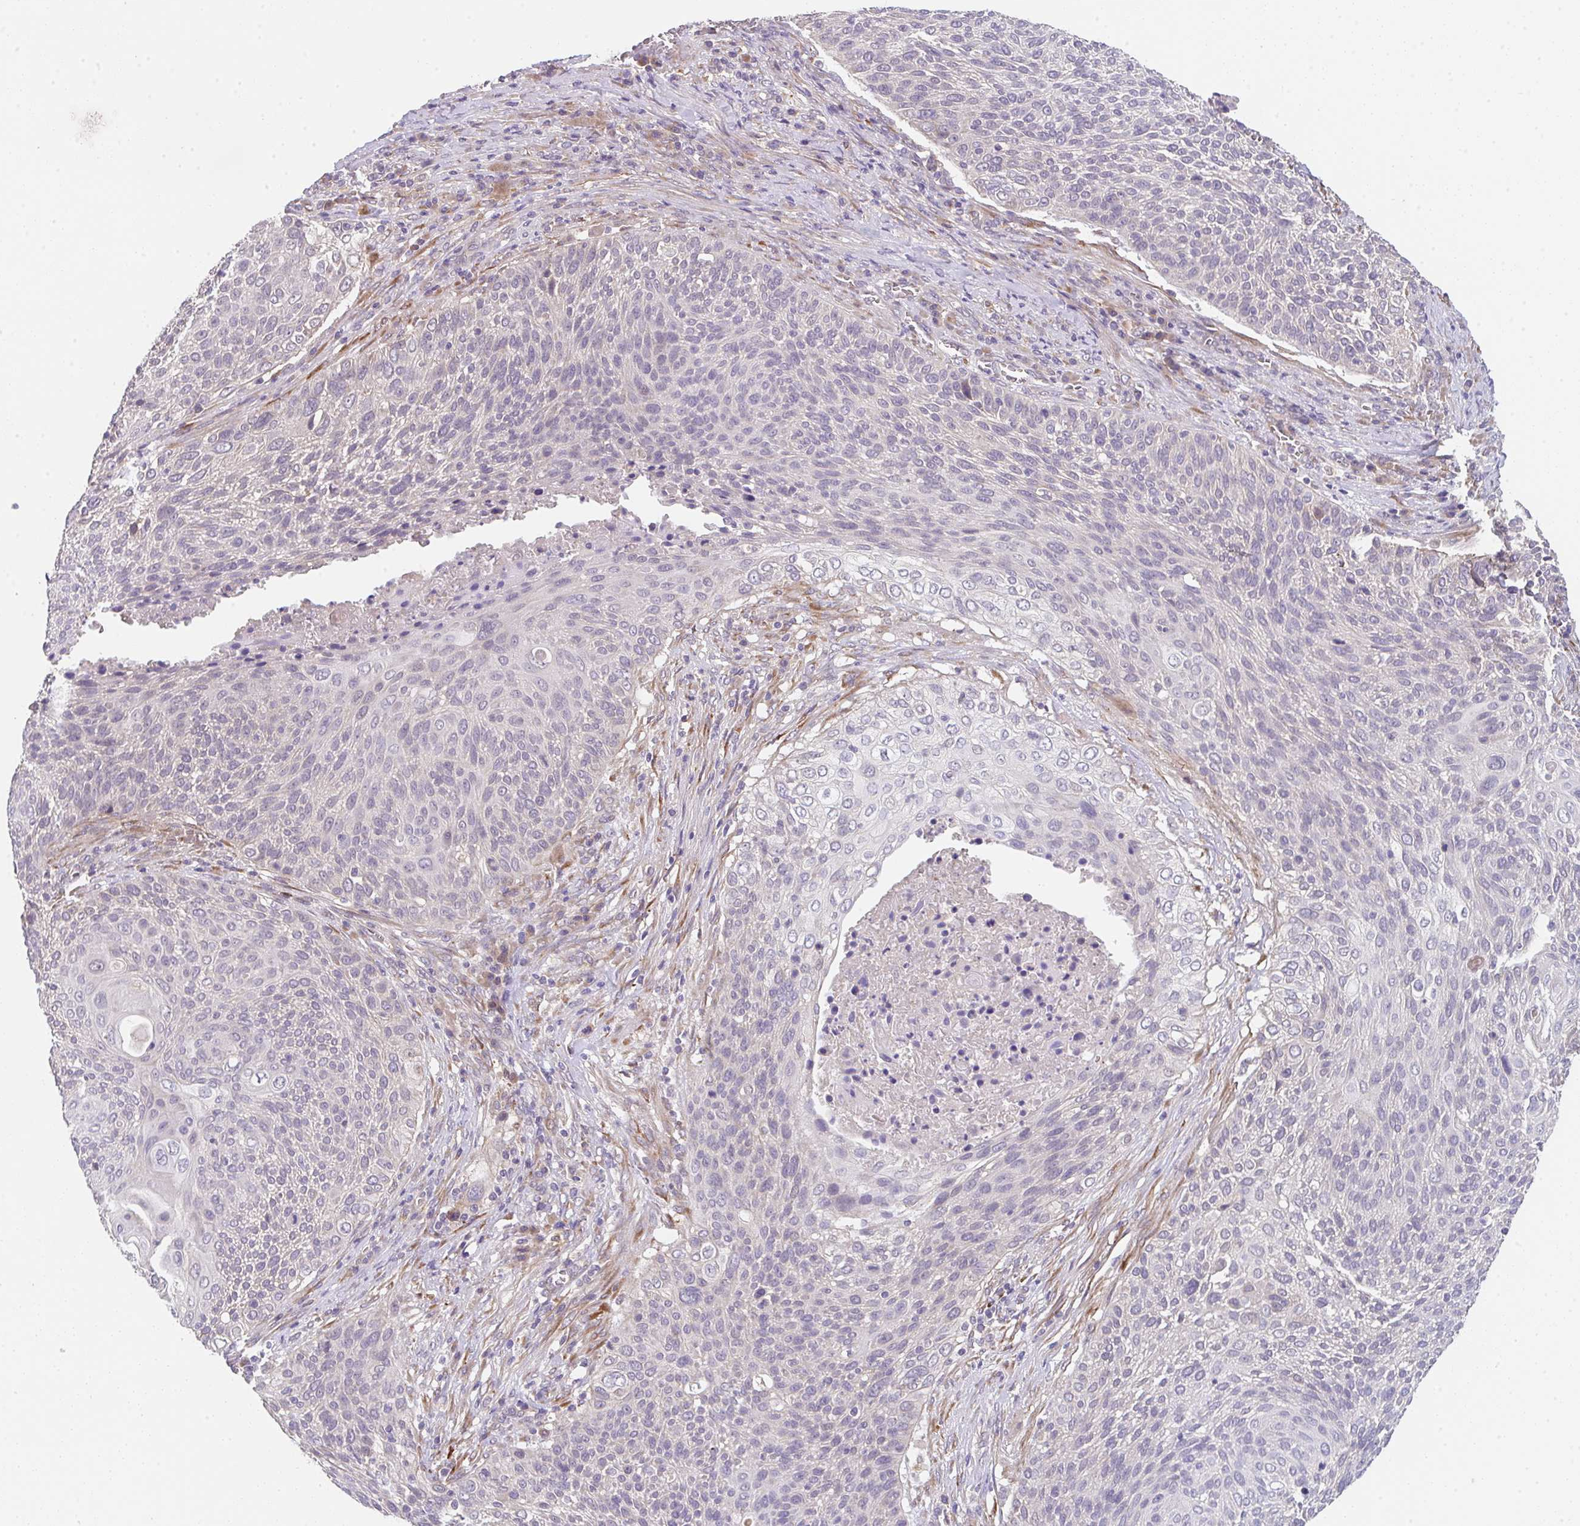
{"staining": {"intensity": "negative", "quantity": "none", "location": "none"}, "tissue": "cervical cancer", "cell_type": "Tumor cells", "image_type": "cancer", "snomed": [{"axis": "morphology", "description": "Squamous cell carcinoma, NOS"}, {"axis": "topography", "description": "Cervix"}], "caption": "High magnification brightfield microscopy of squamous cell carcinoma (cervical) stained with DAB (brown) and counterstained with hematoxylin (blue): tumor cells show no significant expression. The staining is performed using DAB (3,3'-diaminobenzidine) brown chromogen with nuclei counter-stained in using hematoxylin.", "gene": "TSPAN31", "patient": {"sex": "female", "age": 31}}